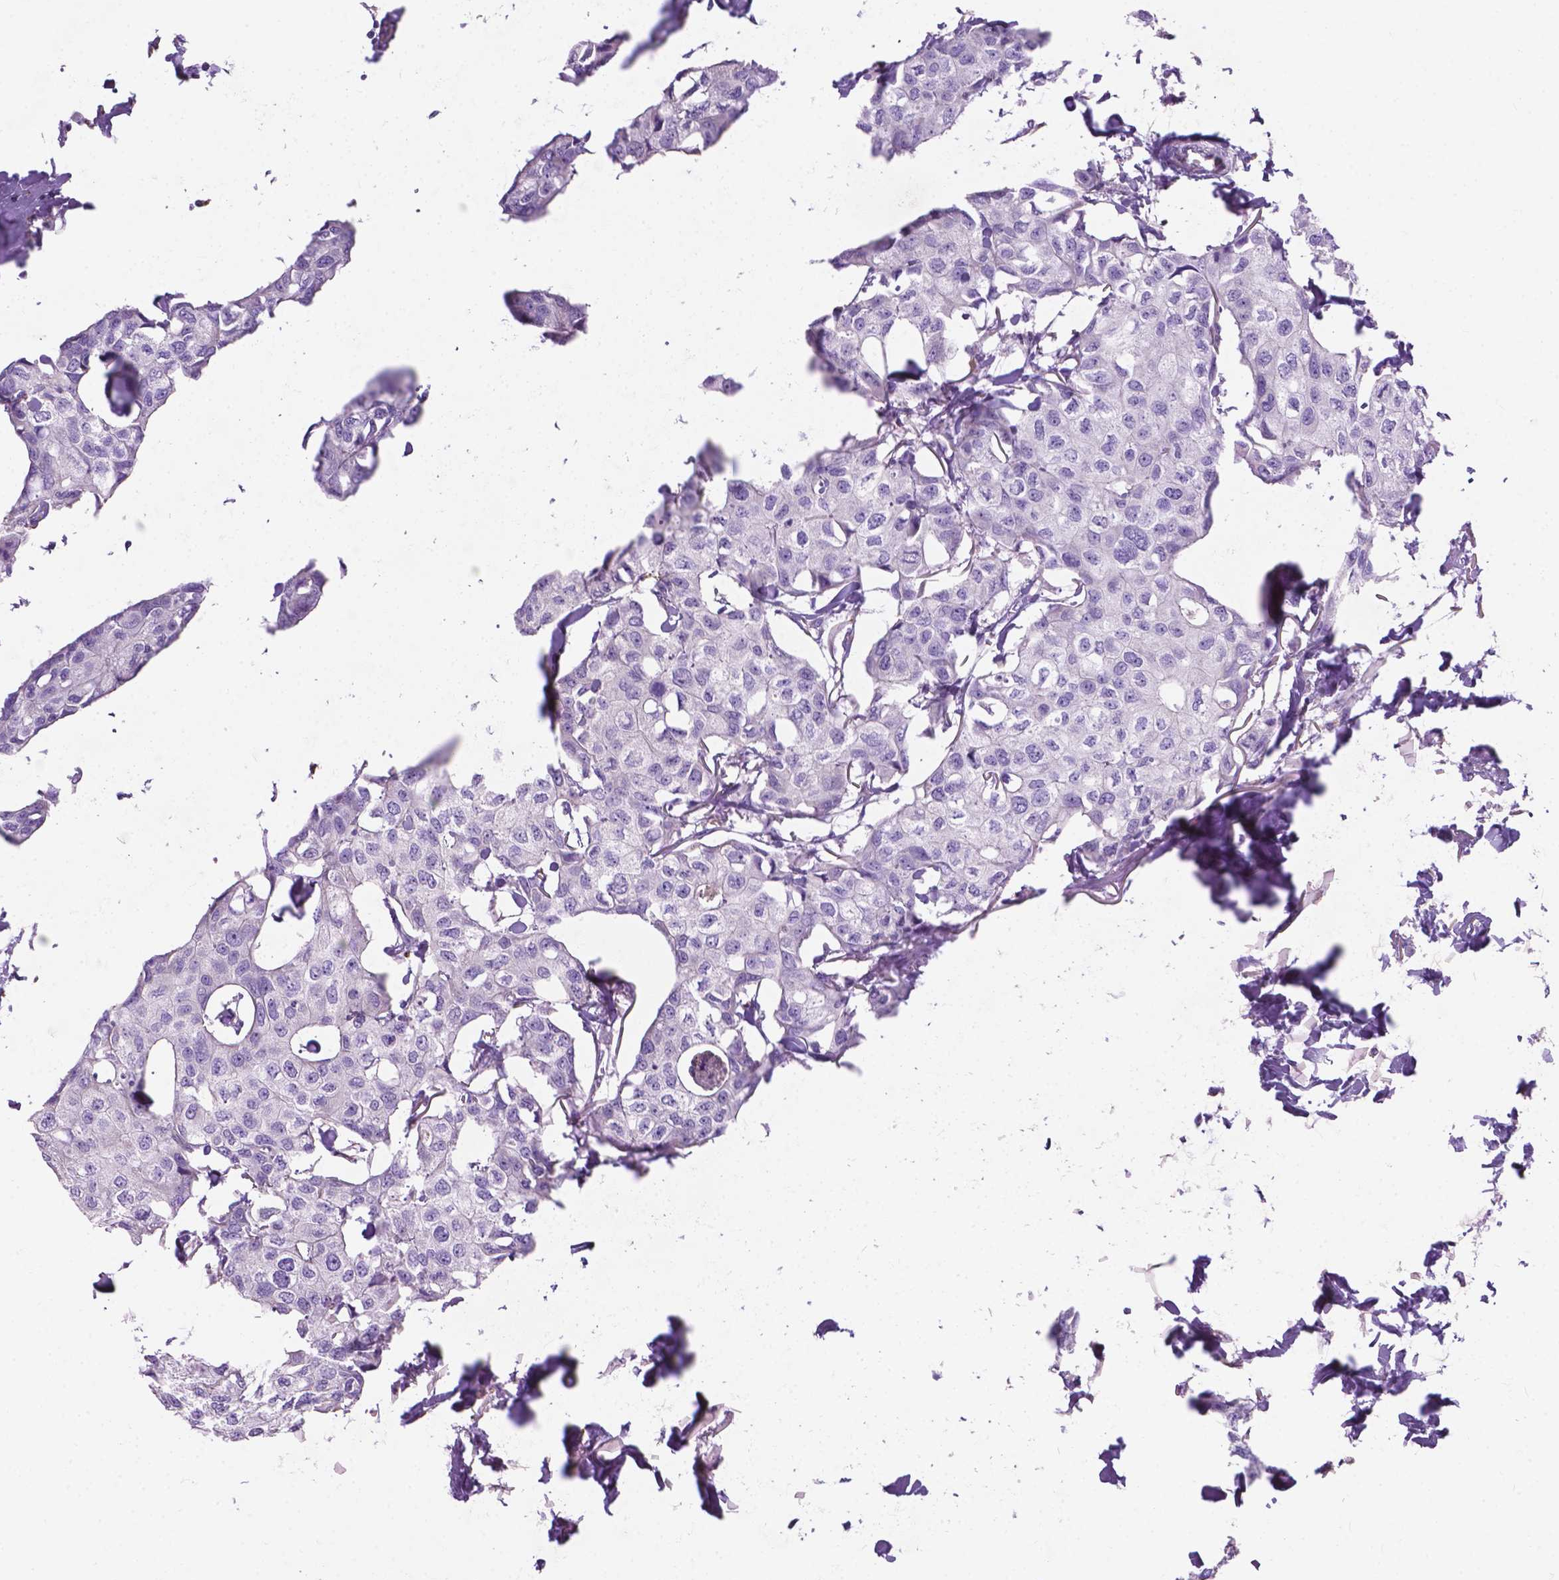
{"staining": {"intensity": "negative", "quantity": "none", "location": "none"}, "tissue": "breast cancer", "cell_type": "Tumor cells", "image_type": "cancer", "snomed": [{"axis": "morphology", "description": "Duct carcinoma"}, {"axis": "topography", "description": "Breast"}], "caption": "A photomicrograph of human infiltrating ductal carcinoma (breast) is negative for staining in tumor cells.", "gene": "NOXO1", "patient": {"sex": "female", "age": 80}}